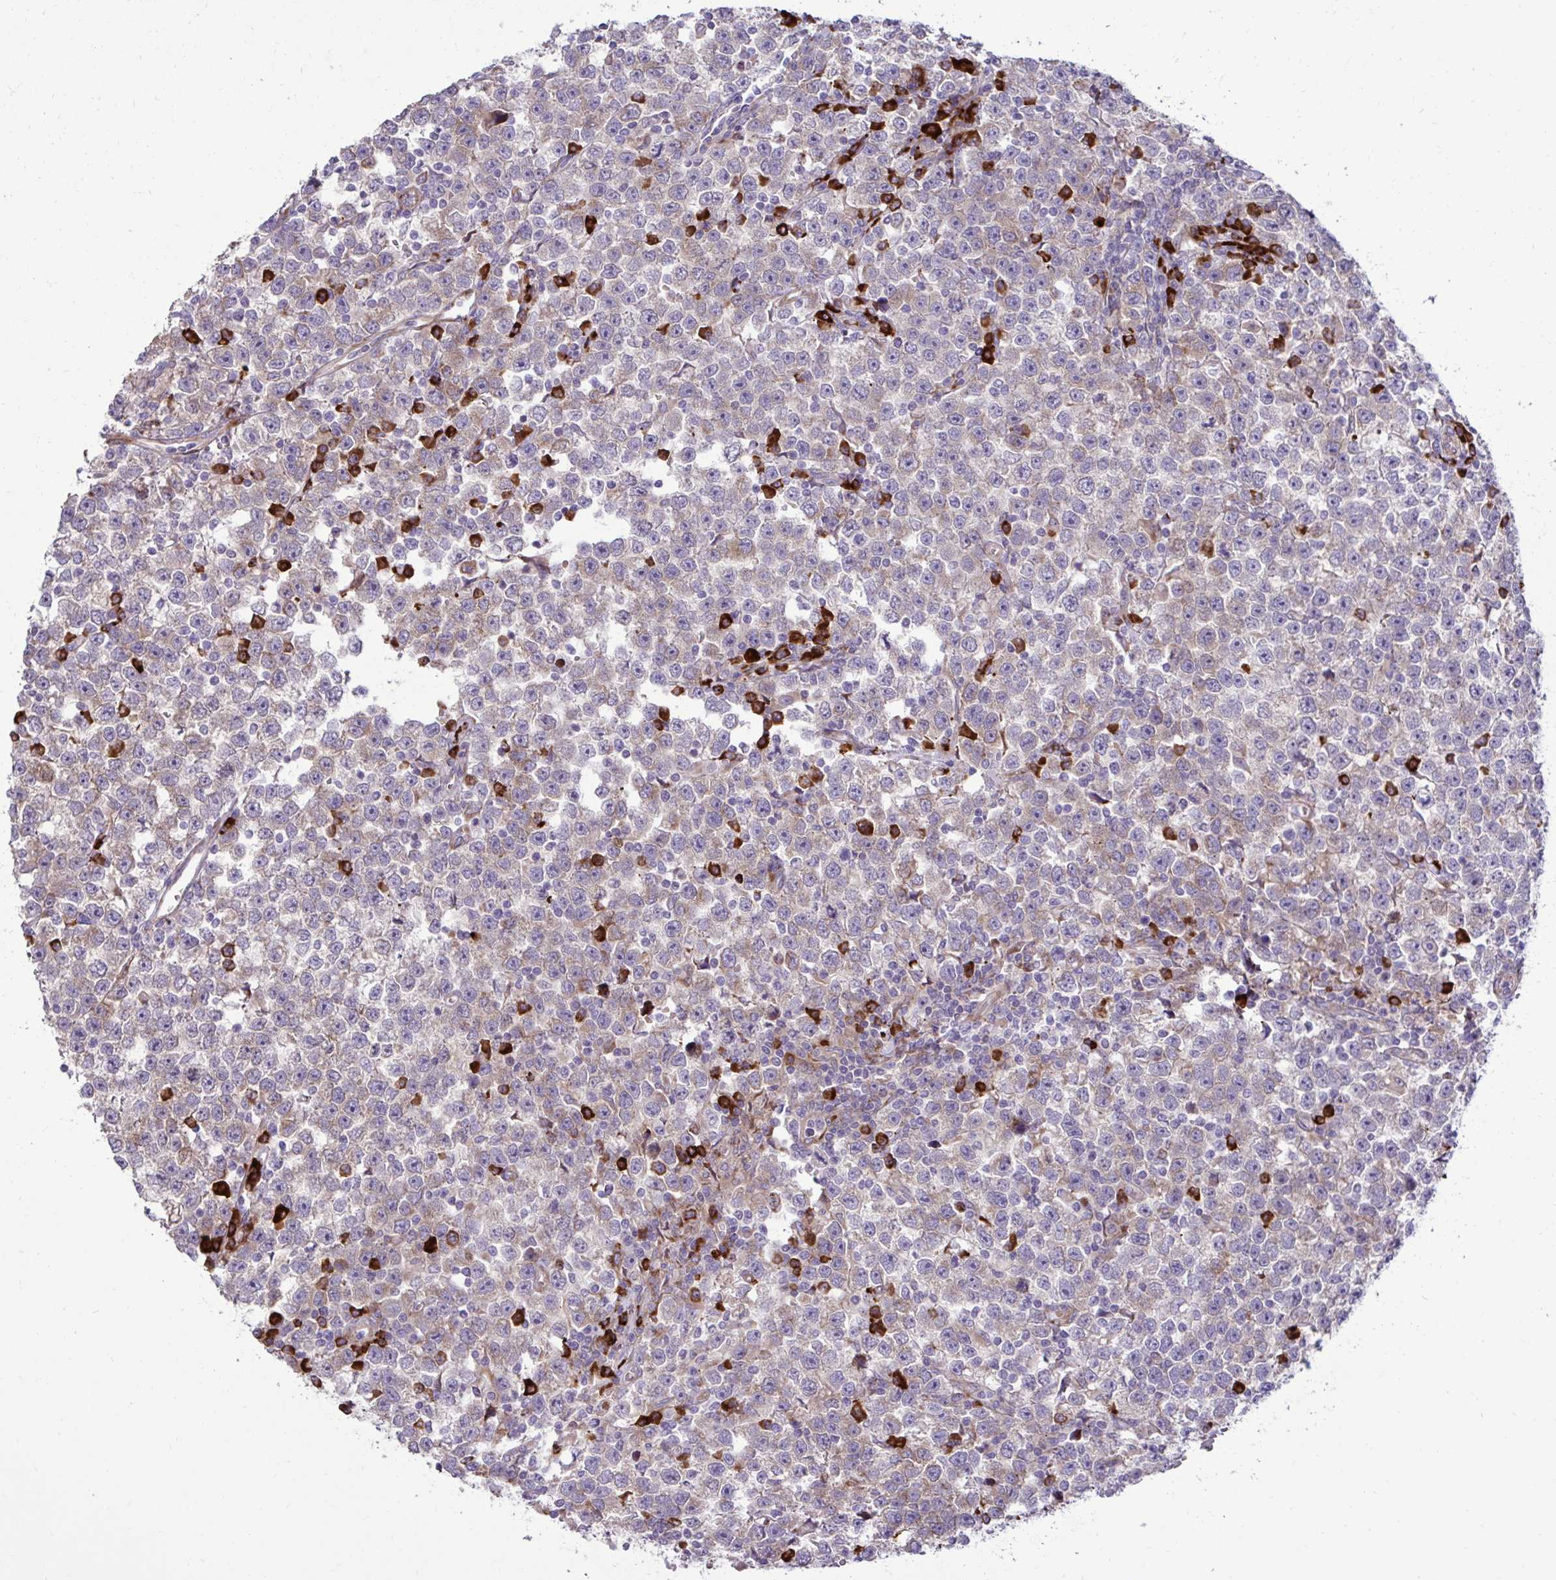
{"staining": {"intensity": "weak", "quantity": "<25%", "location": "cytoplasmic/membranous"}, "tissue": "testis cancer", "cell_type": "Tumor cells", "image_type": "cancer", "snomed": [{"axis": "morphology", "description": "Seminoma, NOS"}, {"axis": "topography", "description": "Testis"}], "caption": "High magnification brightfield microscopy of testis cancer (seminoma) stained with DAB (brown) and counterstained with hematoxylin (blue): tumor cells show no significant positivity.", "gene": "LIMS1", "patient": {"sex": "male", "age": 43}}